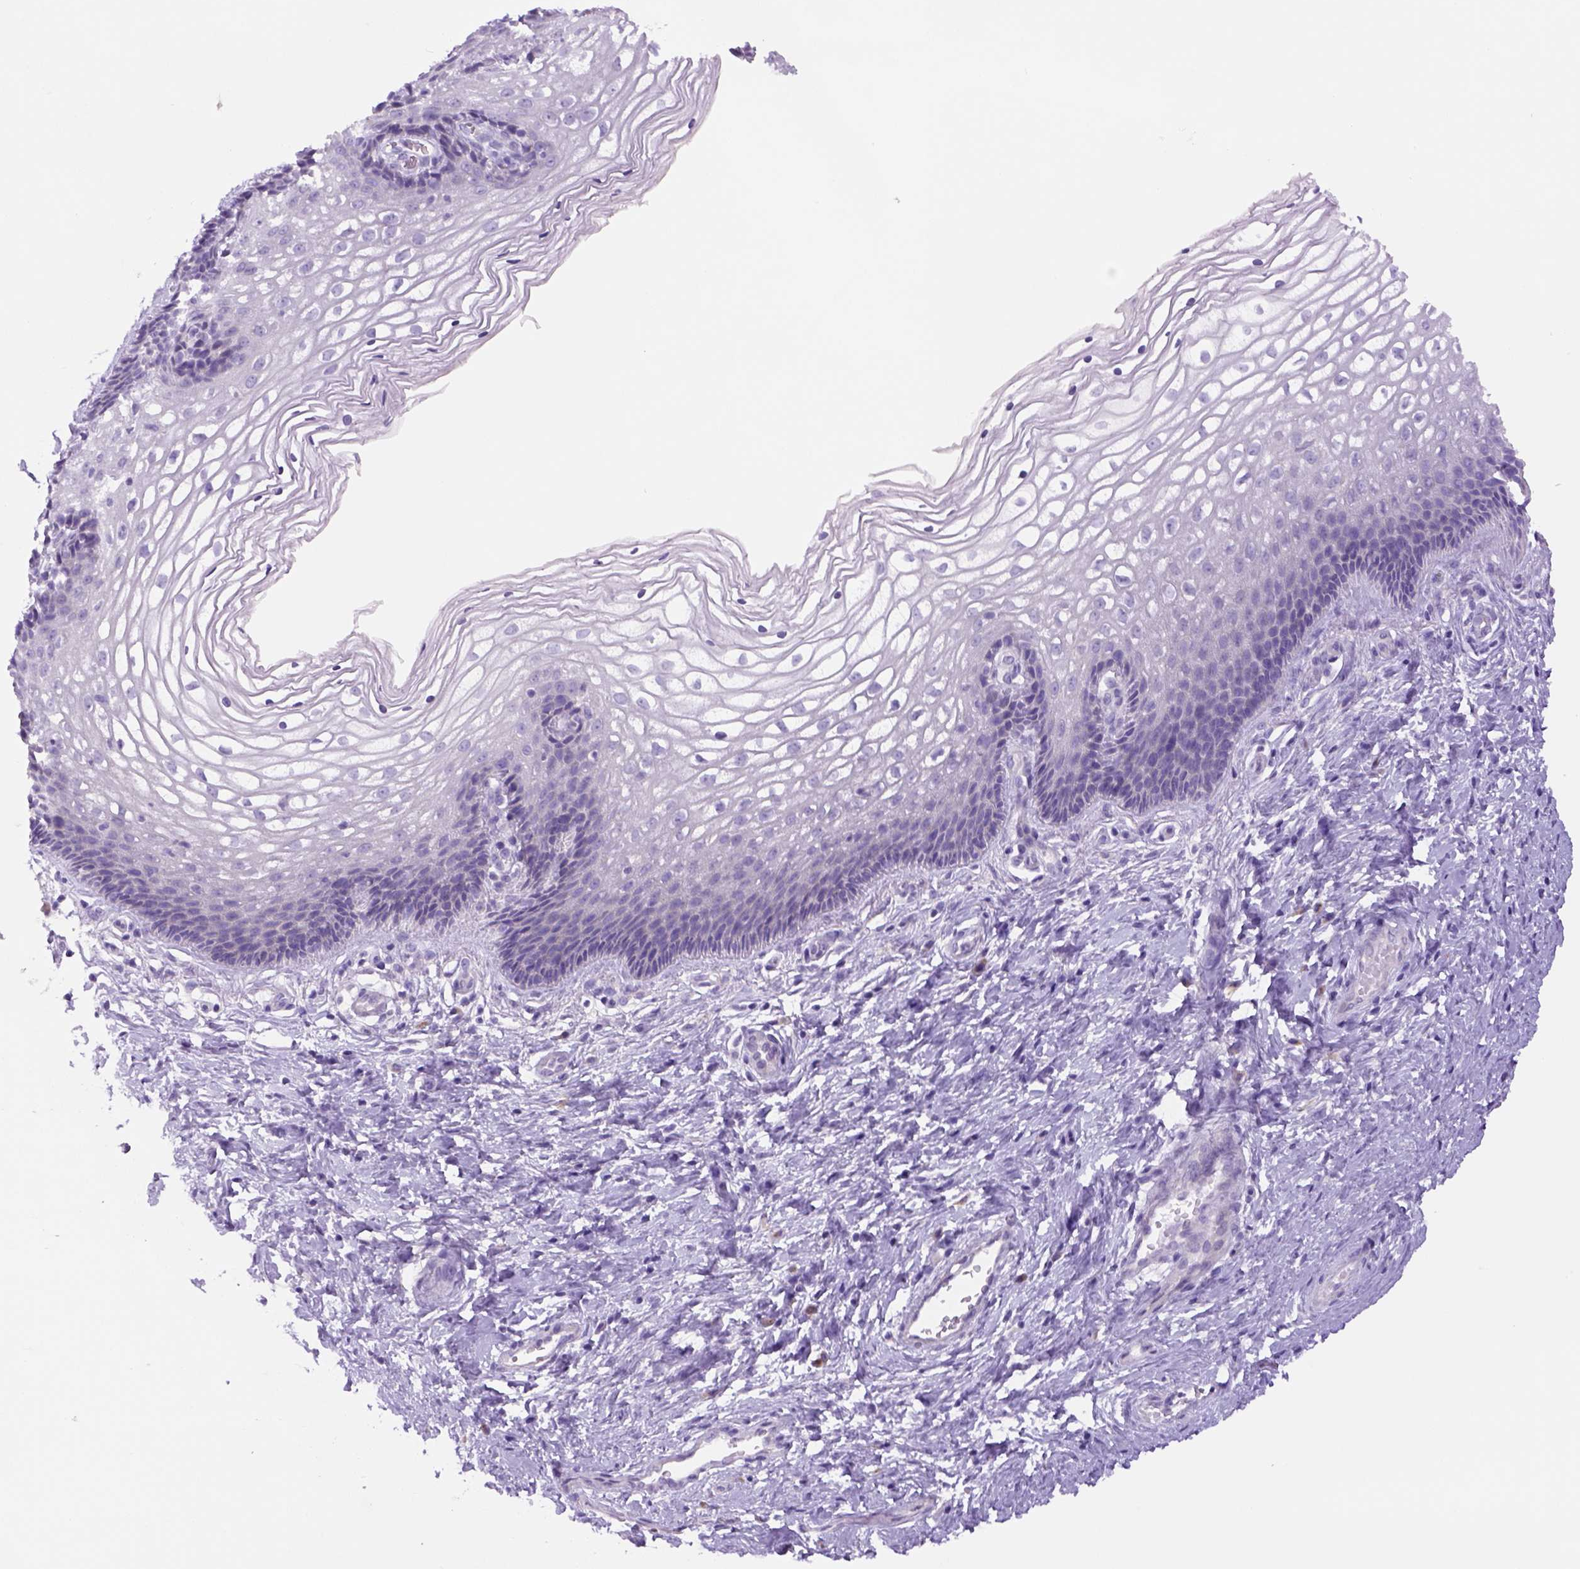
{"staining": {"intensity": "moderate", "quantity": "<25%", "location": "cytoplasmic/membranous"}, "tissue": "cervix", "cell_type": "Glandular cells", "image_type": "normal", "snomed": [{"axis": "morphology", "description": "Normal tissue, NOS"}, {"axis": "topography", "description": "Cervix"}], "caption": "Immunohistochemistry (IHC) staining of benign cervix, which shows low levels of moderate cytoplasmic/membranous expression in about <25% of glandular cells indicating moderate cytoplasmic/membranous protein expression. The staining was performed using DAB (3,3'-diaminobenzidine) (brown) for protein detection and nuclei were counterstained in hematoxylin (blue).", "gene": "DNAH11", "patient": {"sex": "female", "age": 34}}